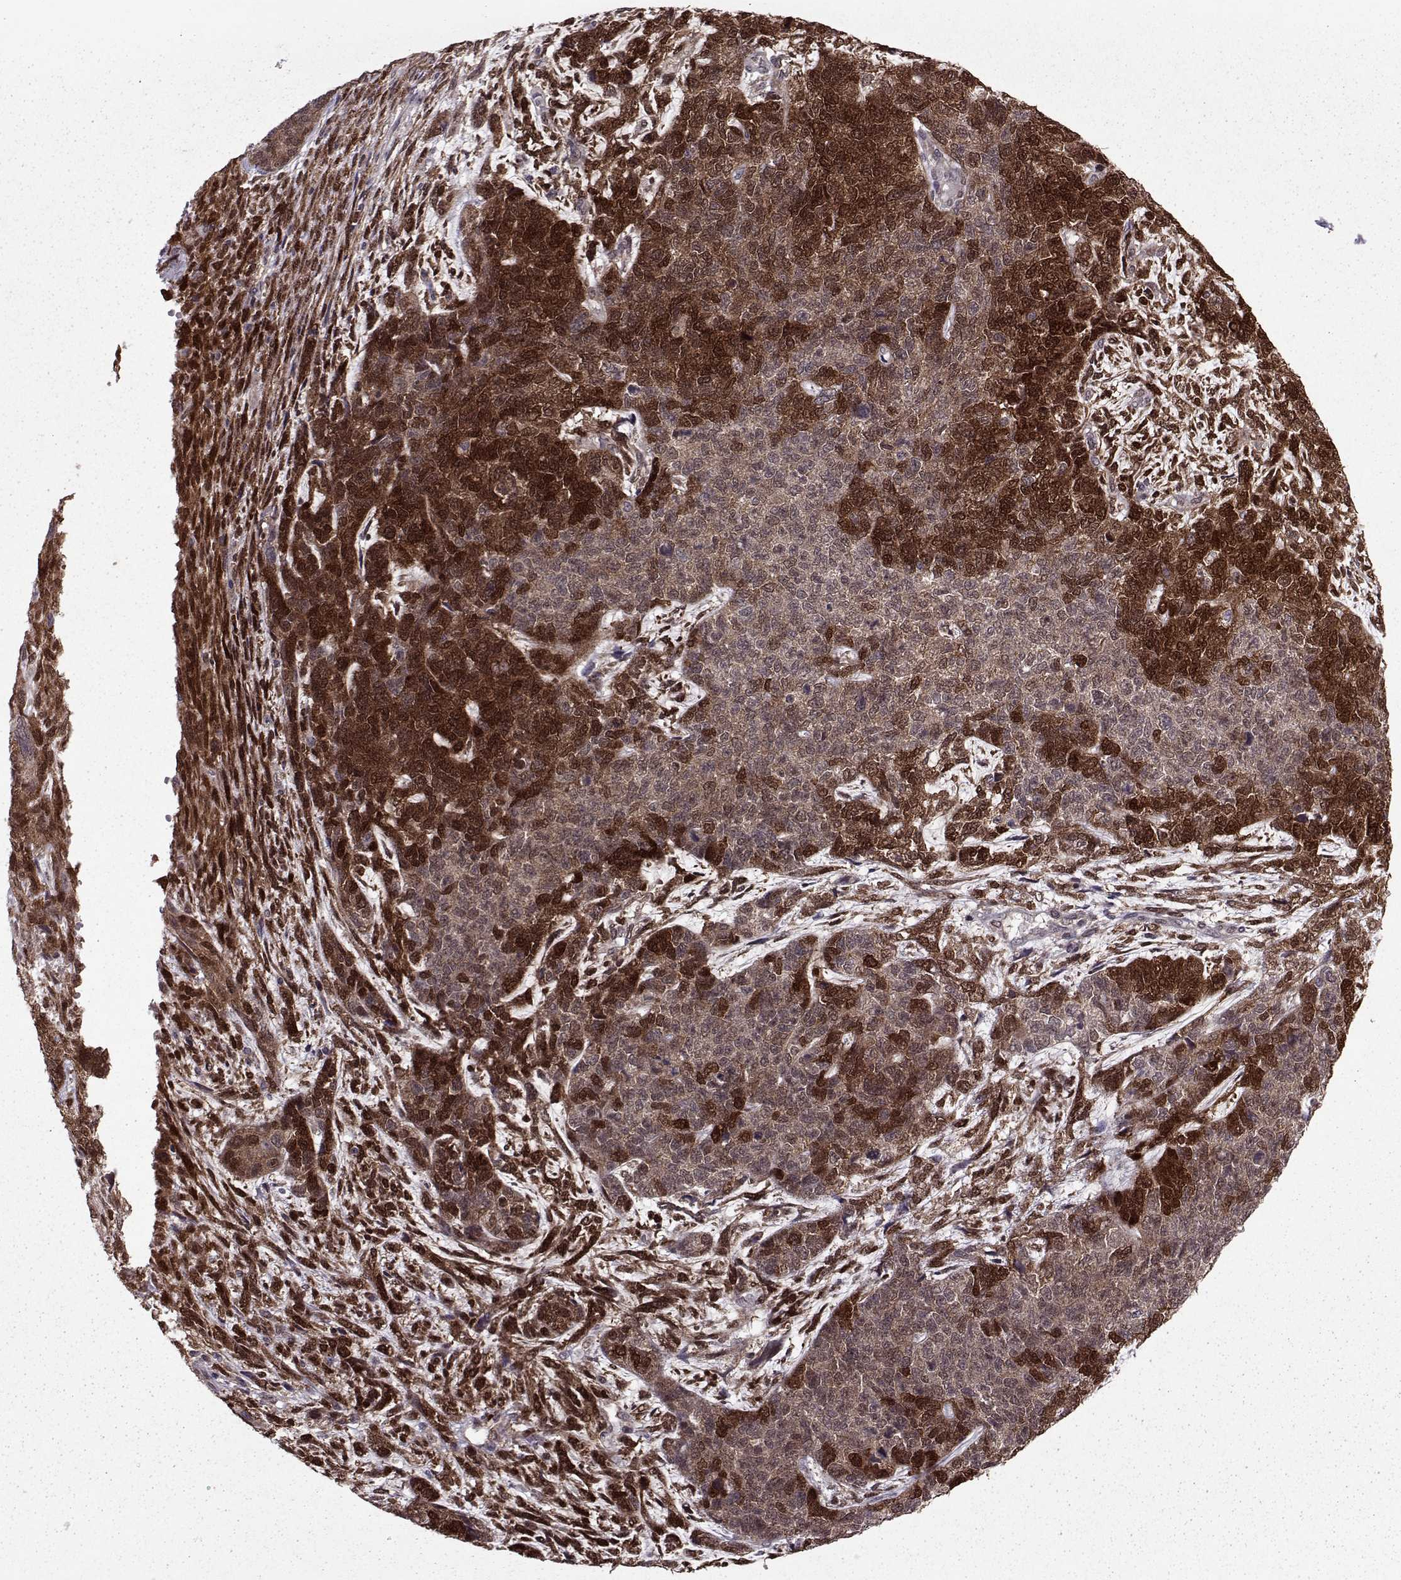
{"staining": {"intensity": "strong", "quantity": "25%-75%", "location": "cytoplasmic/membranous,nuclear"}, "tissue": "cervical cancer", "cell_type": "Tumor cells", "image_type": "cancer", "snomed": [{"axis": "morphology", "description": "Squamous cell carcinoma, NOS"}, {"axis": "topography", "description": "Cervix"}], "caption": "This micrograph reveals immunohistochemistry (IHC) staining of human squamous cell carcinoma (cervical), with high strong cytoplasmic/membranous and nuclear positivity in about 25%-75% of tumor cells.", "gene": "CDK4", "patient": {"sex": "female", "age": 63}}